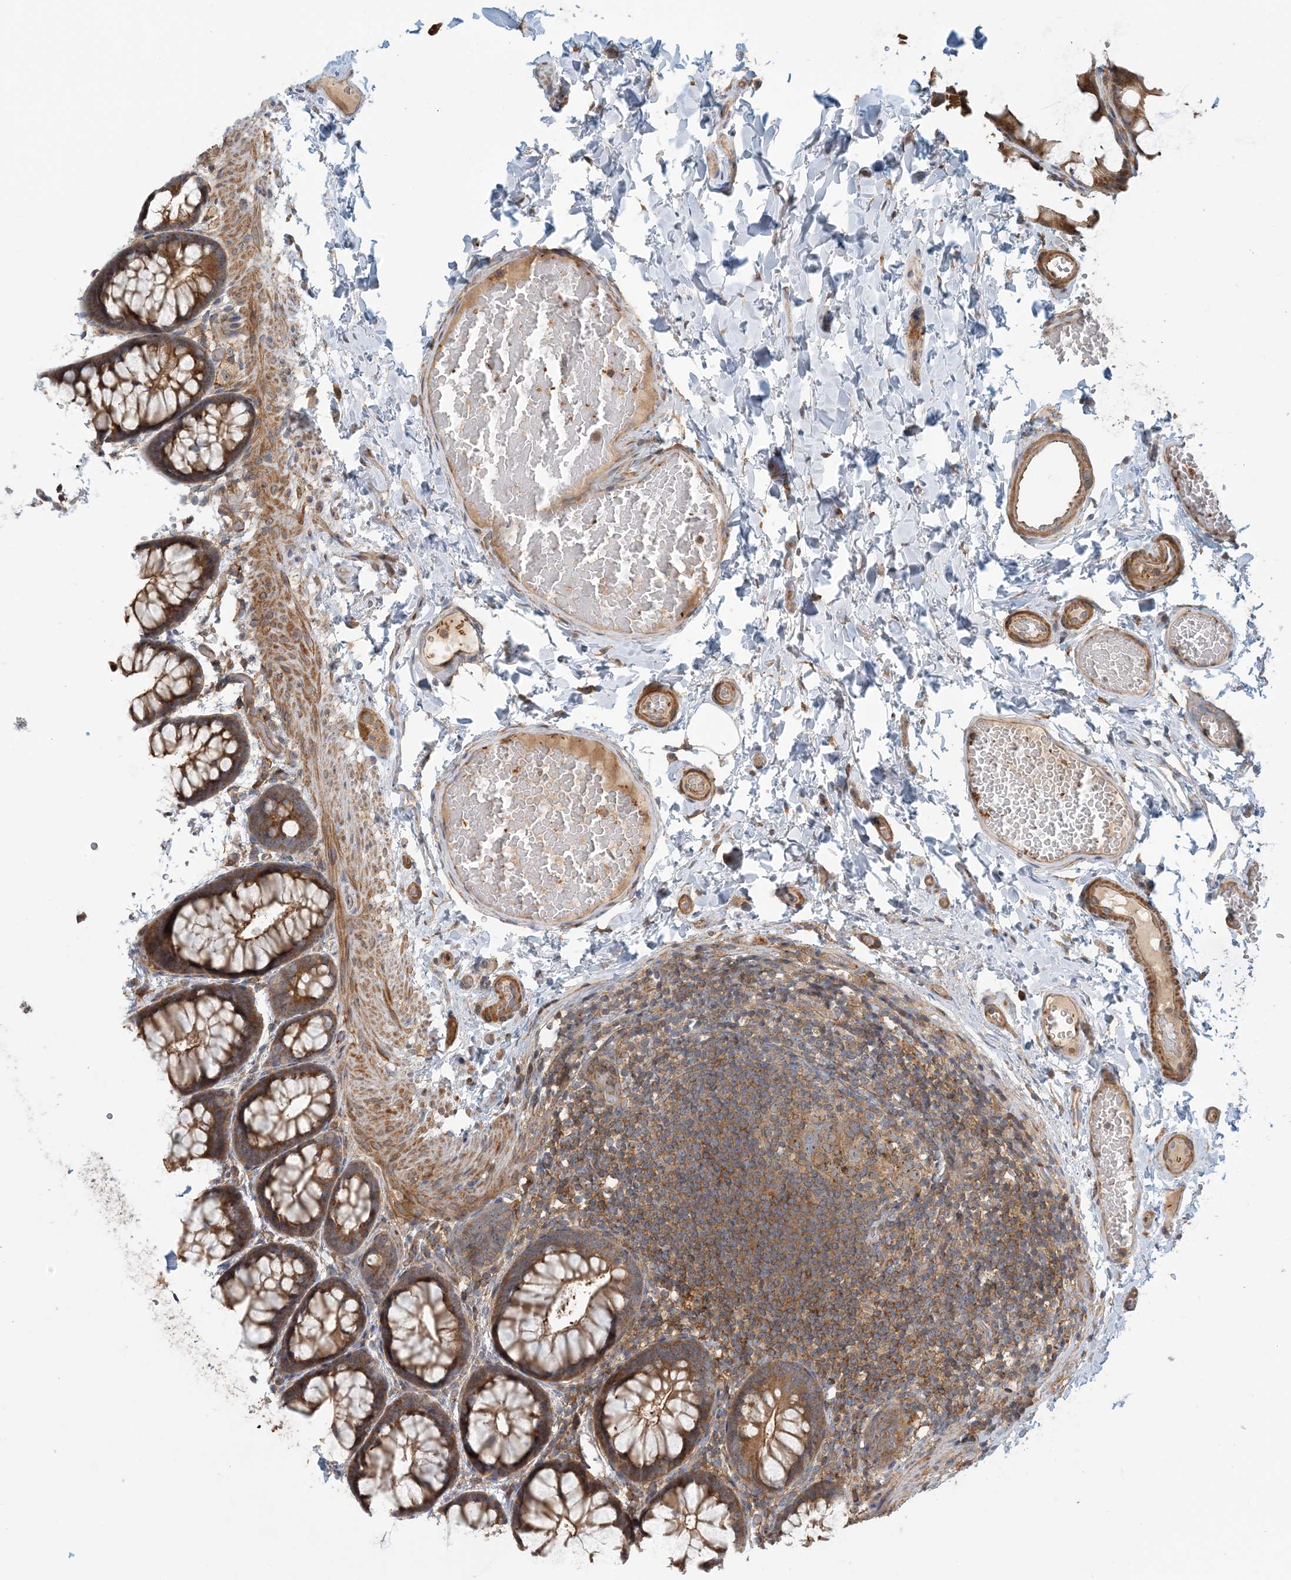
{"staining": {"intensity": "moderate", "quantity": ">75%", "location": "cytoplasmic/membranous"}, "tissue": "colon", "cell_type": "Endothelial cells", "image_type": "normal", "snomed": [{"axis": "morphology", "description": "Normal tissue, NOS"}, {"axis": "topography", "description": "Colon"}], "caption": "Colon stained with a brown dye exhibits moderate cytoplasmic/membranous positive positivity in approximately >75% of endothelial cells.", "gene": "COLEC11", "patient": {"sex": "male", "age": 47}}